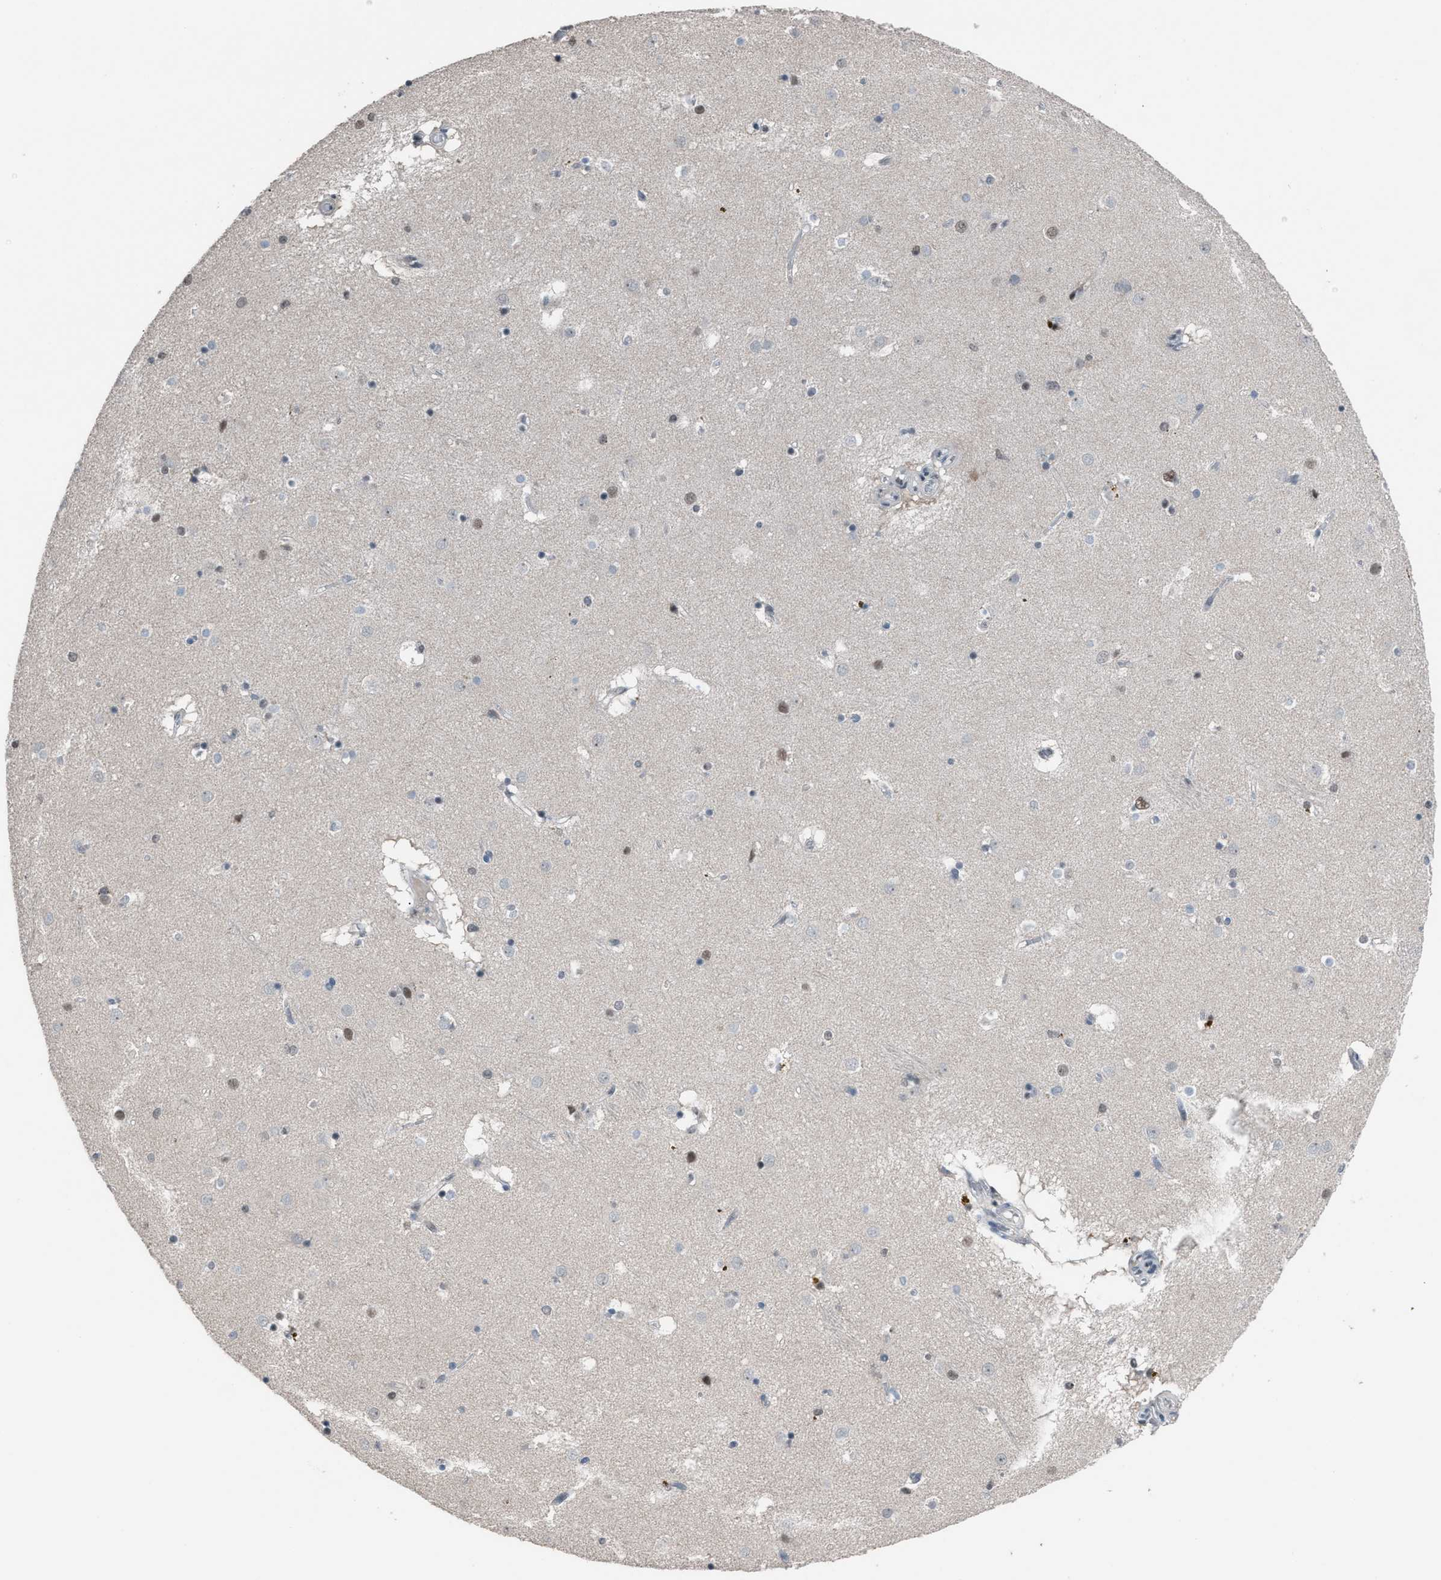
{"staining": {"intensity": "weak", "quantity": "<25%", "location": "nuclear"}, "tissue": "caudate", "cell_type": "Glial cells", "image_type": "normal", "snomed": [{"axis": "morphology", "description": "Normal tissue, NOS"}, {"axis": "topography", "description": "Lateral ventricle wall"}], "caption": "Caudate stained for a protein using IHC displays no positivity glial cells.", "gene": "ZNF276", "patient": {"sex": "male", "age": 70}}